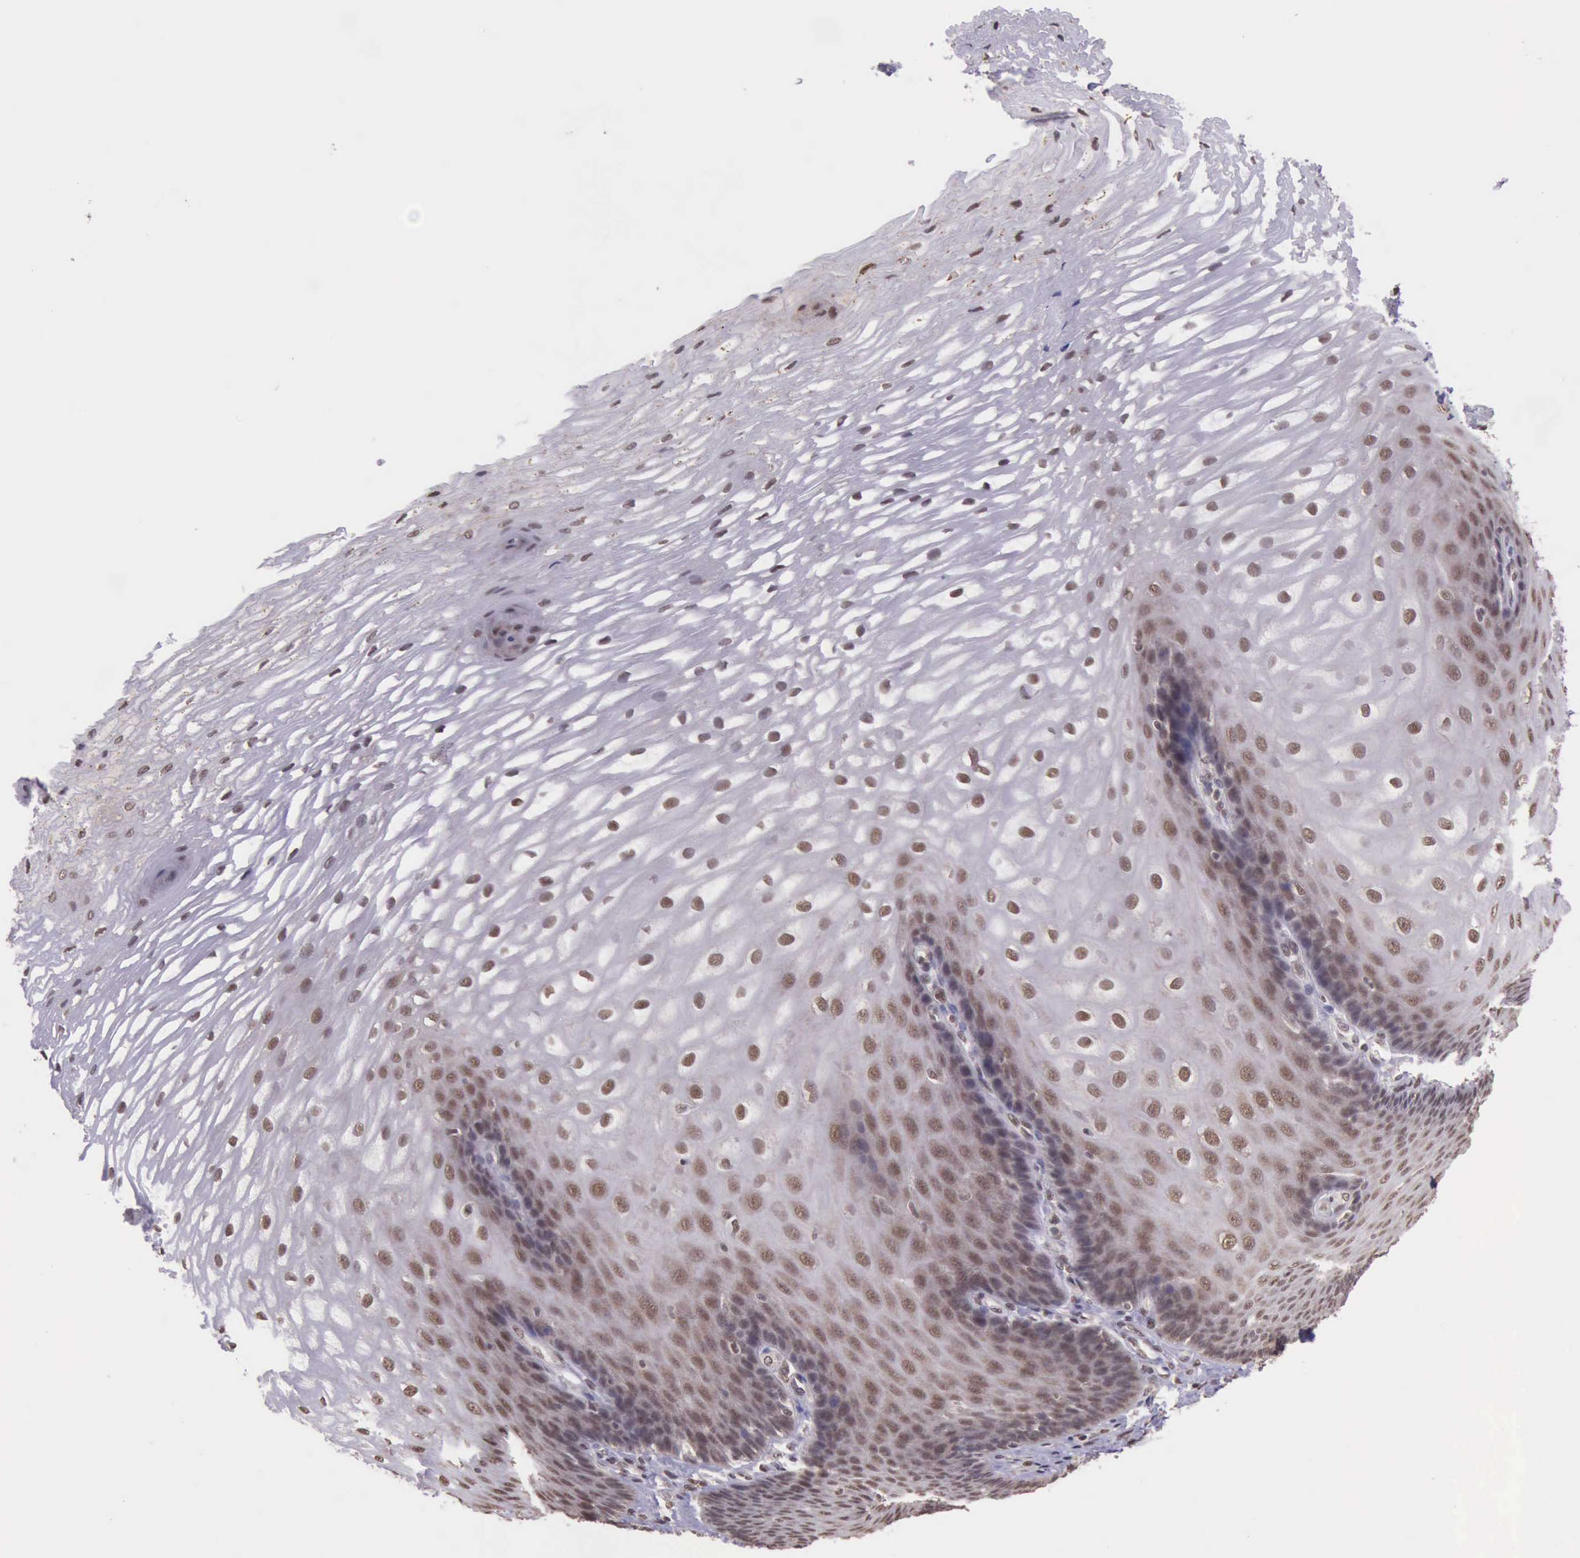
{"staining": {"intensity": "moderate", "quantity": "25%-75%", "location": "nuclear"}, "tissue": "esophagus", "cell_type": "Squamous epithelial cells", "image_type": "normal", "snomed": [{"axis": "morphology", "description": "Normal tissue, NOS"}, {"axis": "morphology", "description": "Adenocarcinoma, NOS"}, {"axis": "topography", "description": "Esophagus"}, {"axis": "topography", "description": "Stomach"}], "caption": "The micrograph exhibits staining of normal esophagus, revealing moderate nuclear protein expression (brown color) within squamous epithelial cells.", "gene": "PRPF39", "patient": {"sex": "male", "age": 62}}